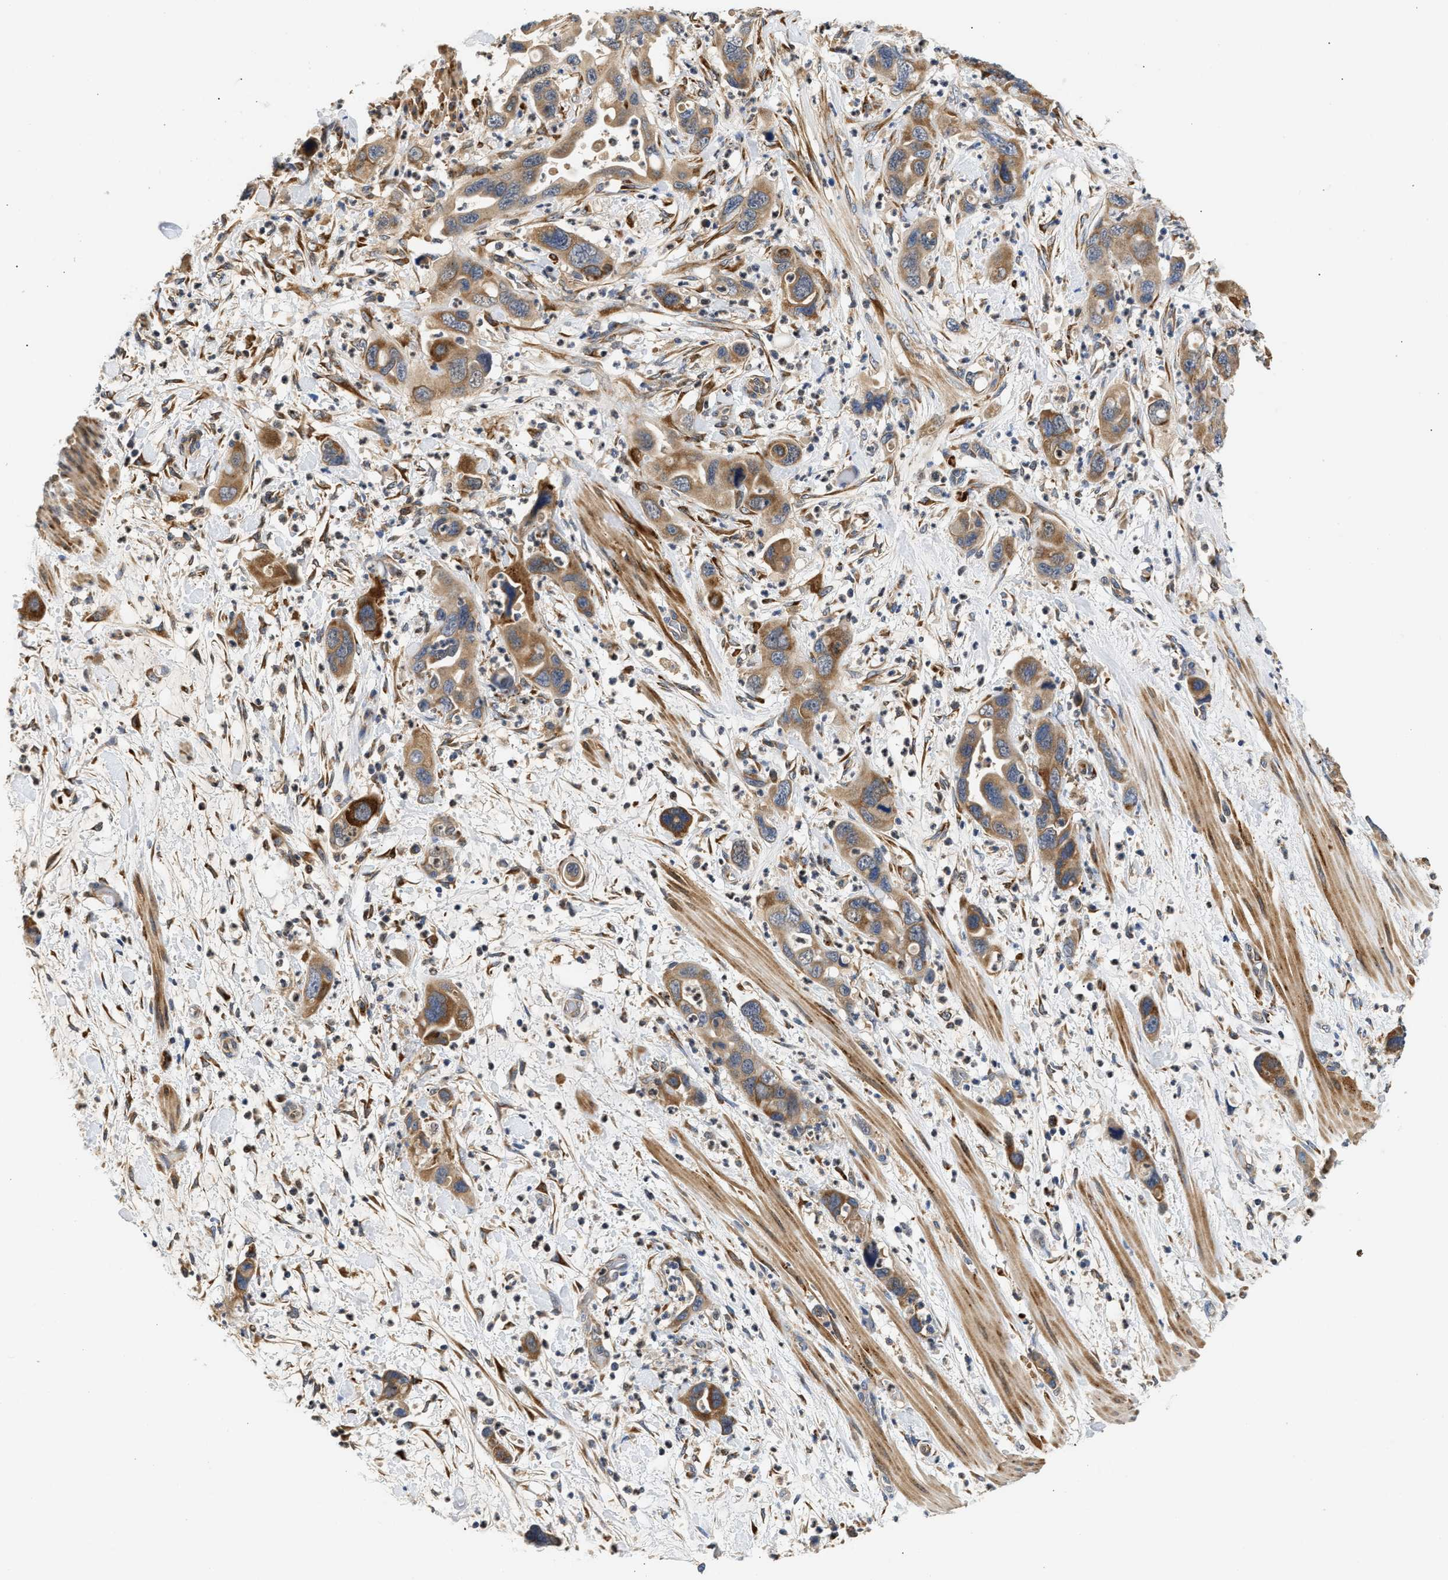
{"staining": {"intensity": "moderate", "quantity": ">75%", "location": "cytoplasmic/membranous"}, "tissue": "pancreatic cancer", "cell_type": "Tumor cells", "image_type": "cancer", "snomed": [{"axis": "morphology", "description": "Adenocarcinoma, NOS"}, {"axis": "topography", "description": "Pancreas"}], "caption": "About >75% of tumor cells in human adenocarcinoma (pancreatic) display moderate cytoplasmic/membranous protein positivity as visualized by brown immunohistochemical staining.", "gene": "PPM1L", "patient": {"sex": "female", "age": 71}}